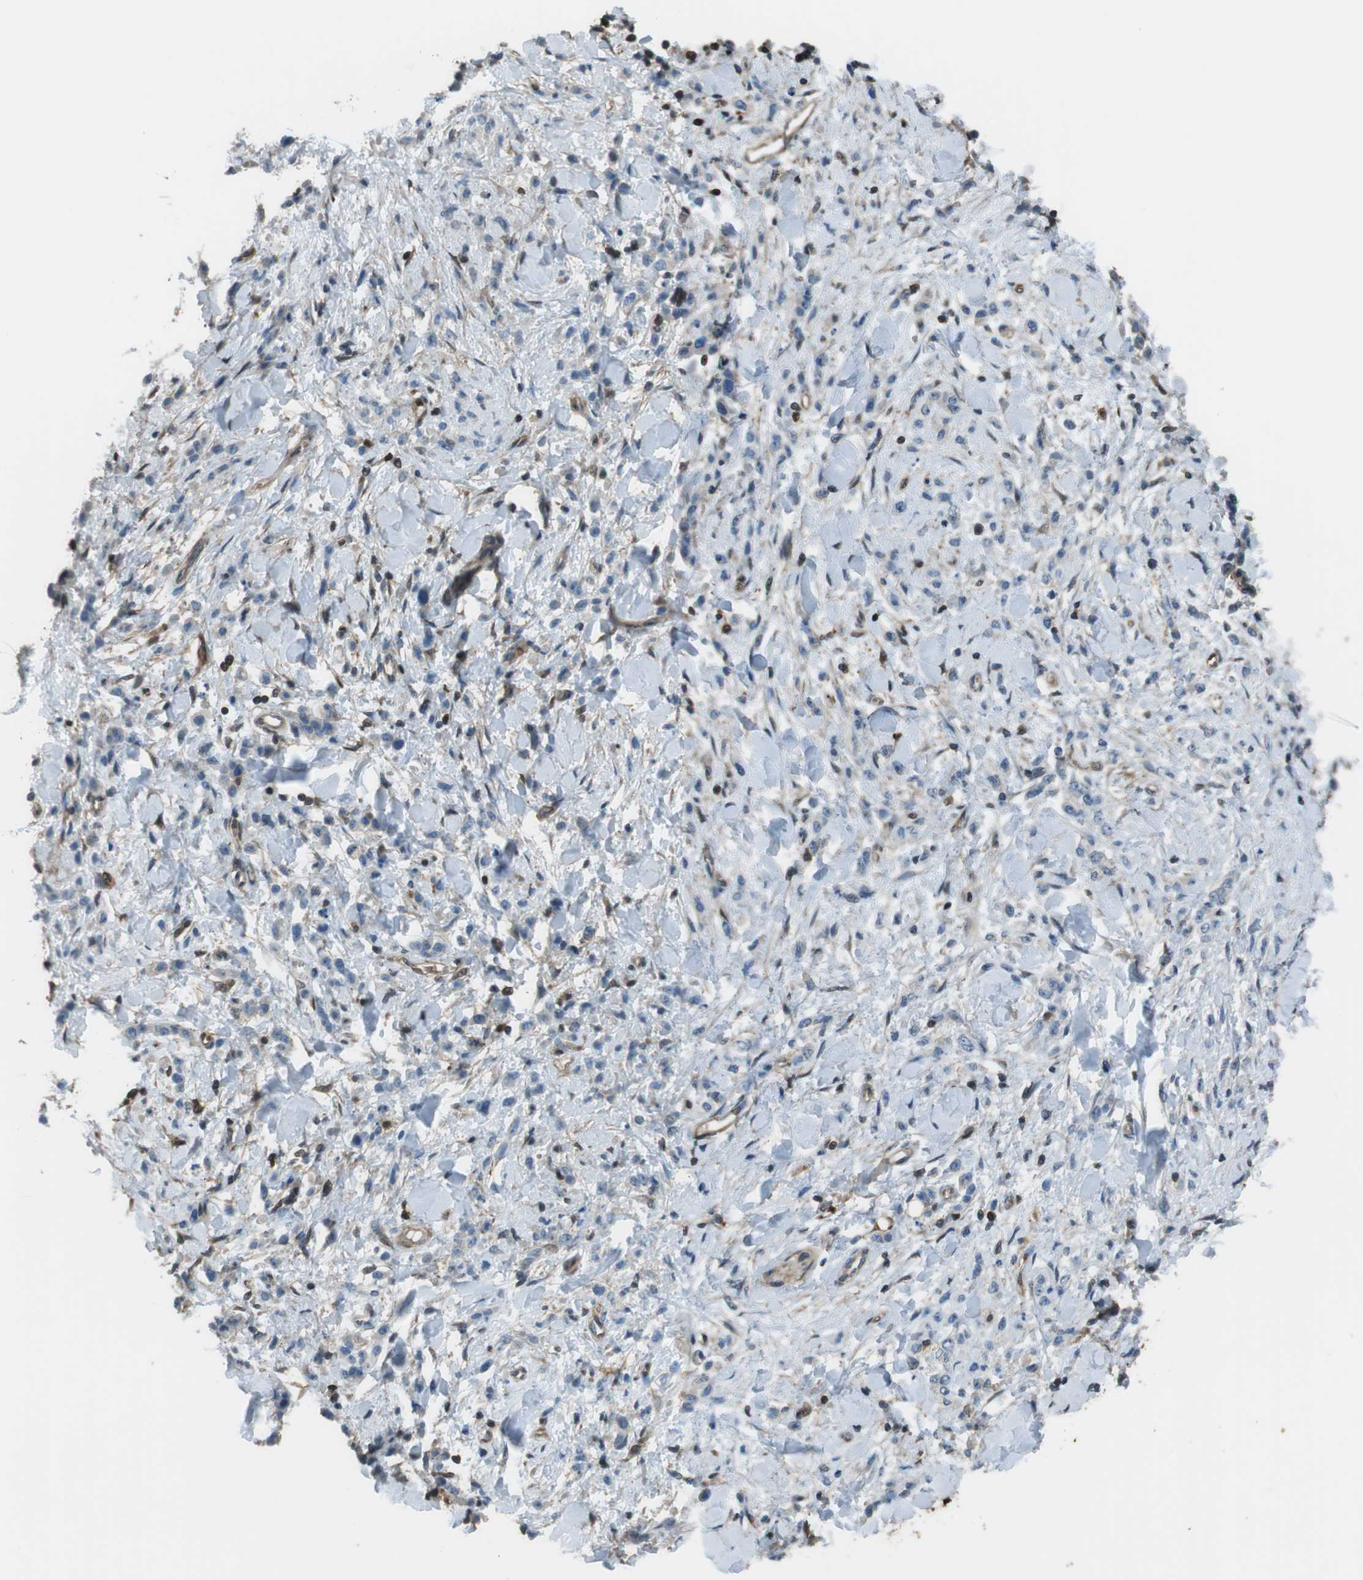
{"staining": {"intensity": "negative", "quantity": "none", "location": "none"}, "tissue": "stomach cancer", "cell_type": "Tumor cells", "image_type": "cancer", "snomed": [{"axis": "morphology", "description": "Normal tissue, NOS"}, {"axis": "morphology", "description": "Adenocarcinoma, NOS"}, {"axis": "topography", "description": "Stomach"}], "caption": "IHC micrograph of neoplastic tissue: human stomach cancer (adenocarcinoma) stained with DAB exhibits no significant protein positivity in tumor cells.", "gene": "TWSG1", "patient": {"sex": "male", "age": 82}}